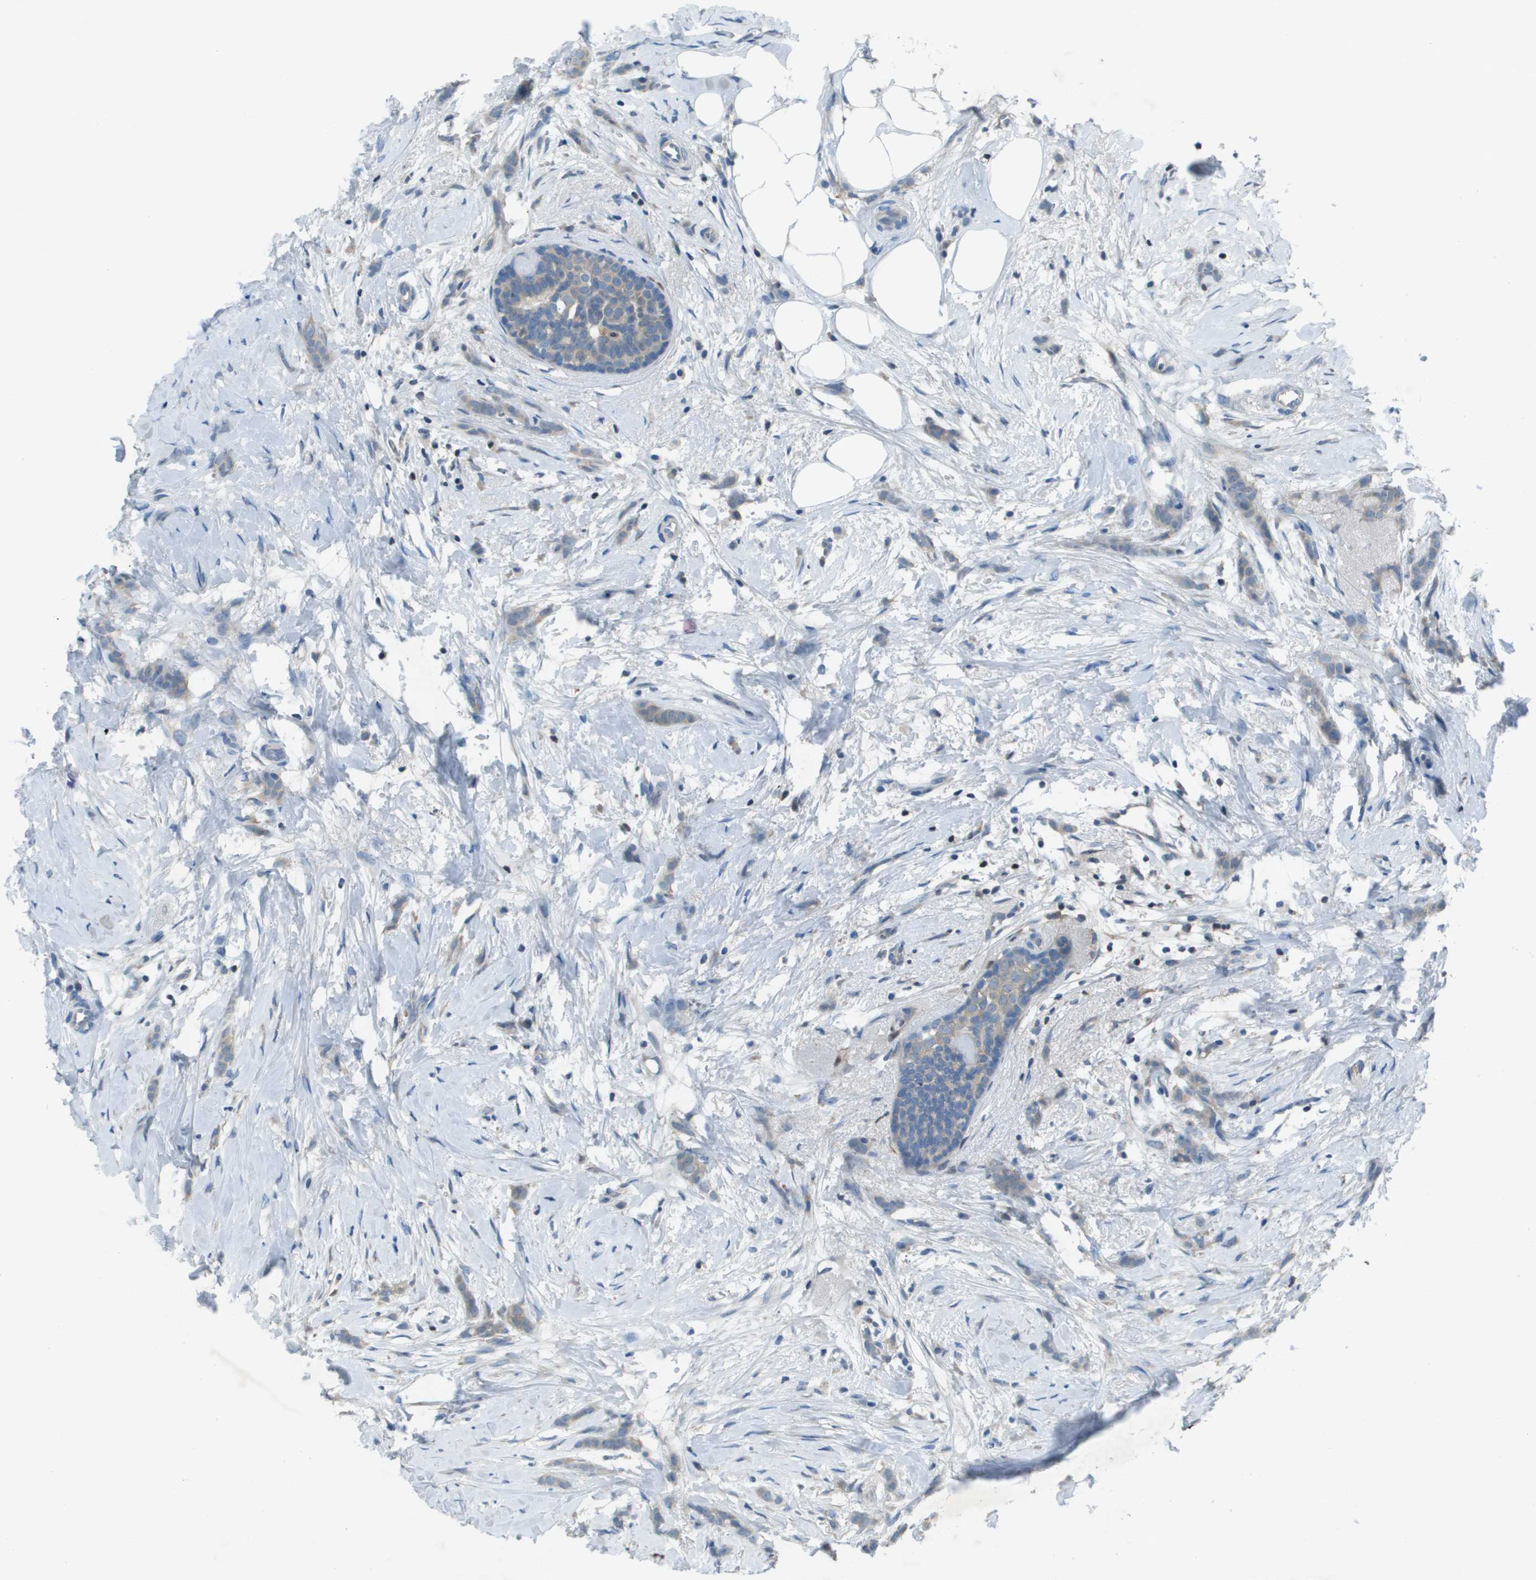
{"staining": {"intensity": "weak", "quantity": "25%-75%", "location": "cytoplasmic/membranous"}, "tissue": "breast cancer", "cell_type": "Tumor cells", "image_type": "cancer", "snomed": [{"axis": "morphology", "description": "Lobular carcinoma, in situ"}, {"axis": "morphology", "description": "Lobular carcinoma"}, {"axis": "topography", "description": "Breast"}], "caption": "Breast cancer (lobular carcinoma in situ) stained with IHC shows weak cytoplasmic/membranous staining in about 25%-75% of tumor cells.", "gene": "CAMK4", "patient": {"sex": "female", "age": 41}}